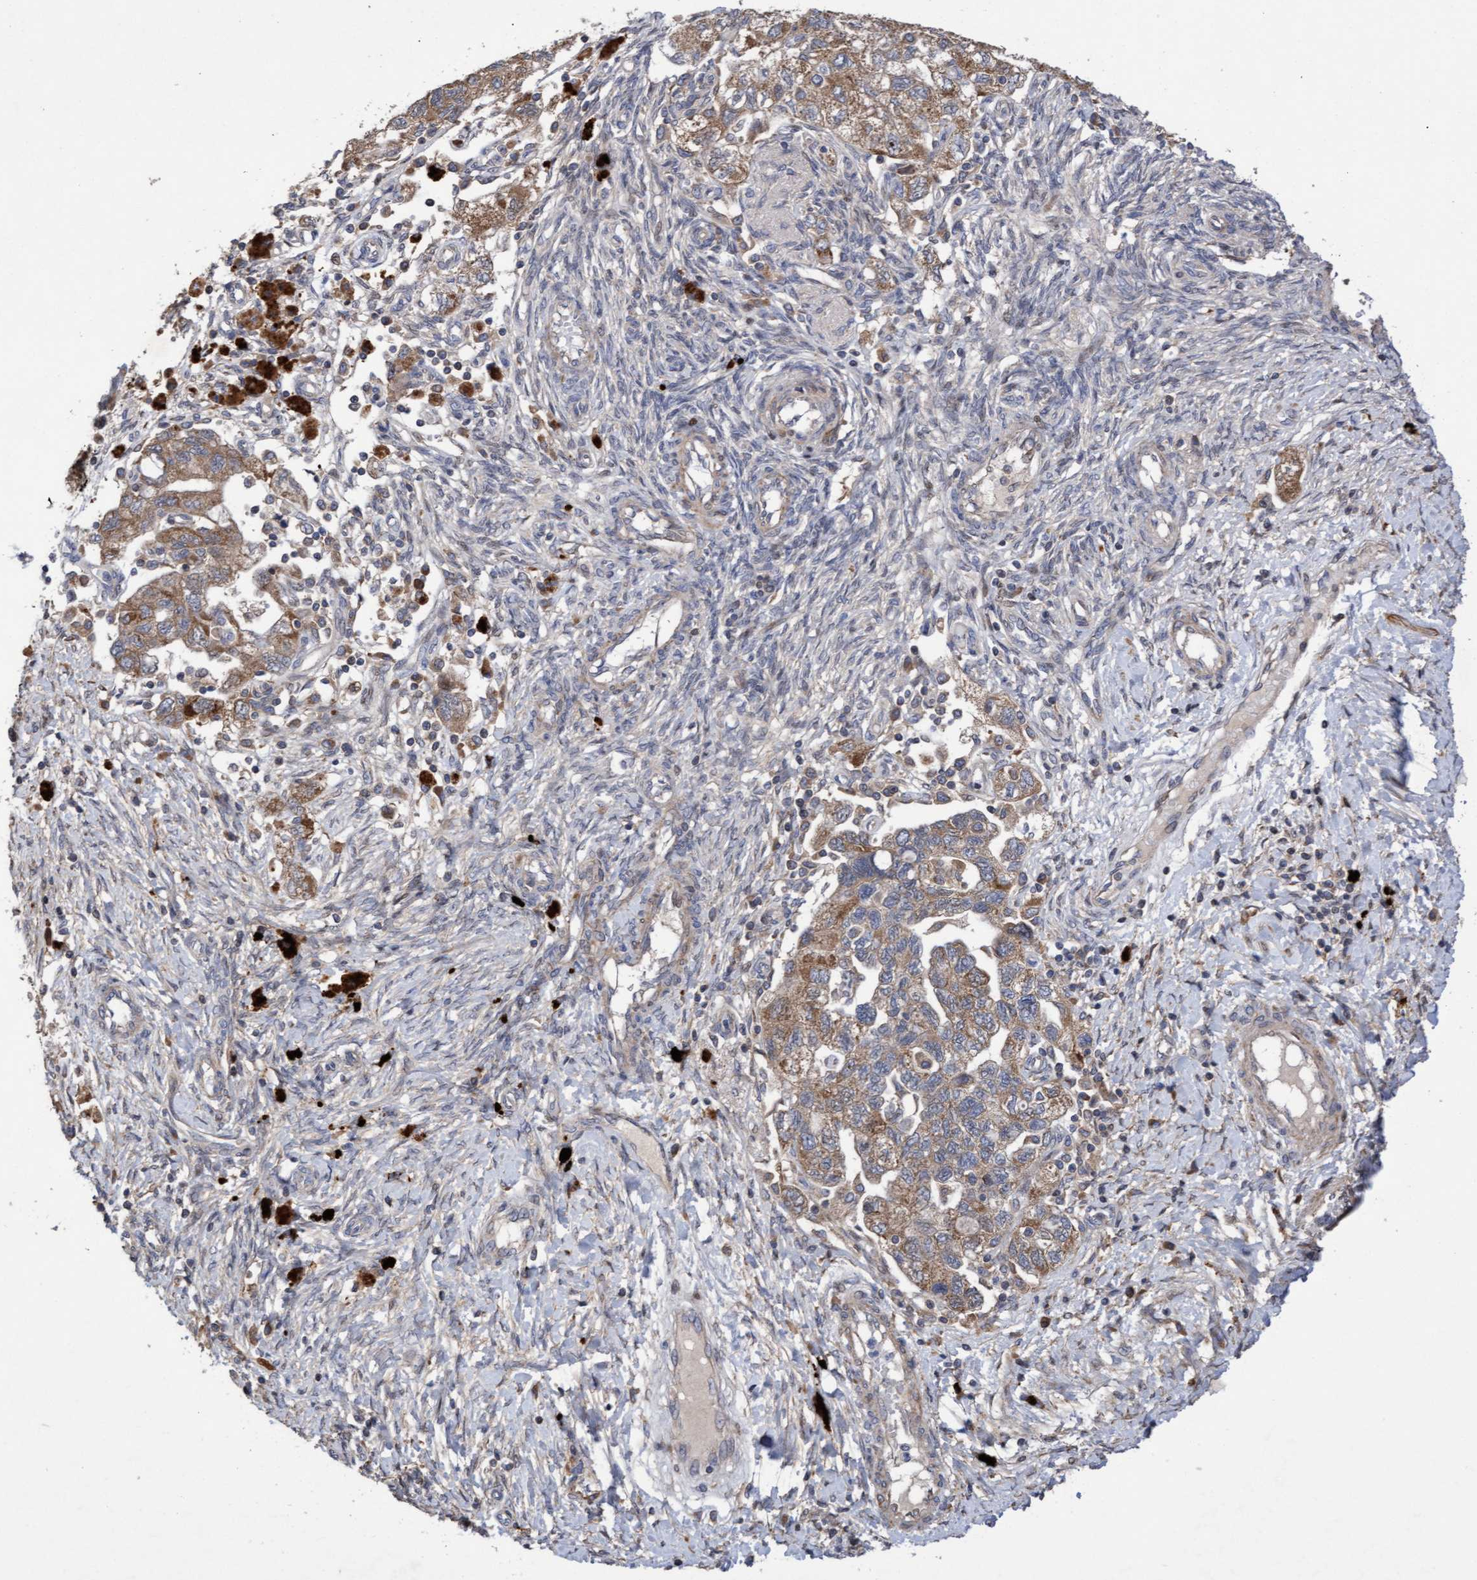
{"staining": {"intensity": "moderate", "quantity": ">75%", "location": "cytoplasmic/membranous"}, "tissue": "ovarian cancer", "cell_type": "Tumor cells", "image_type": "cancer", "snomed": [{"axis": "morphology", "description": "Carcinoma, NOS"}, {"axis": "morphology", "description": "Cystadenocarcinoma, serous, NOS"}, {"axis": "topography", "description": "Ovary"}], "caption": "Serous cystadenocarcinoma (ovarian) stained with immunohistochemistry shows moderate cytoplasmic/membranous staining in about >75% of tumor cells.", "gene": "ELP5", "patient": {"sex": "female", "age": 69}}